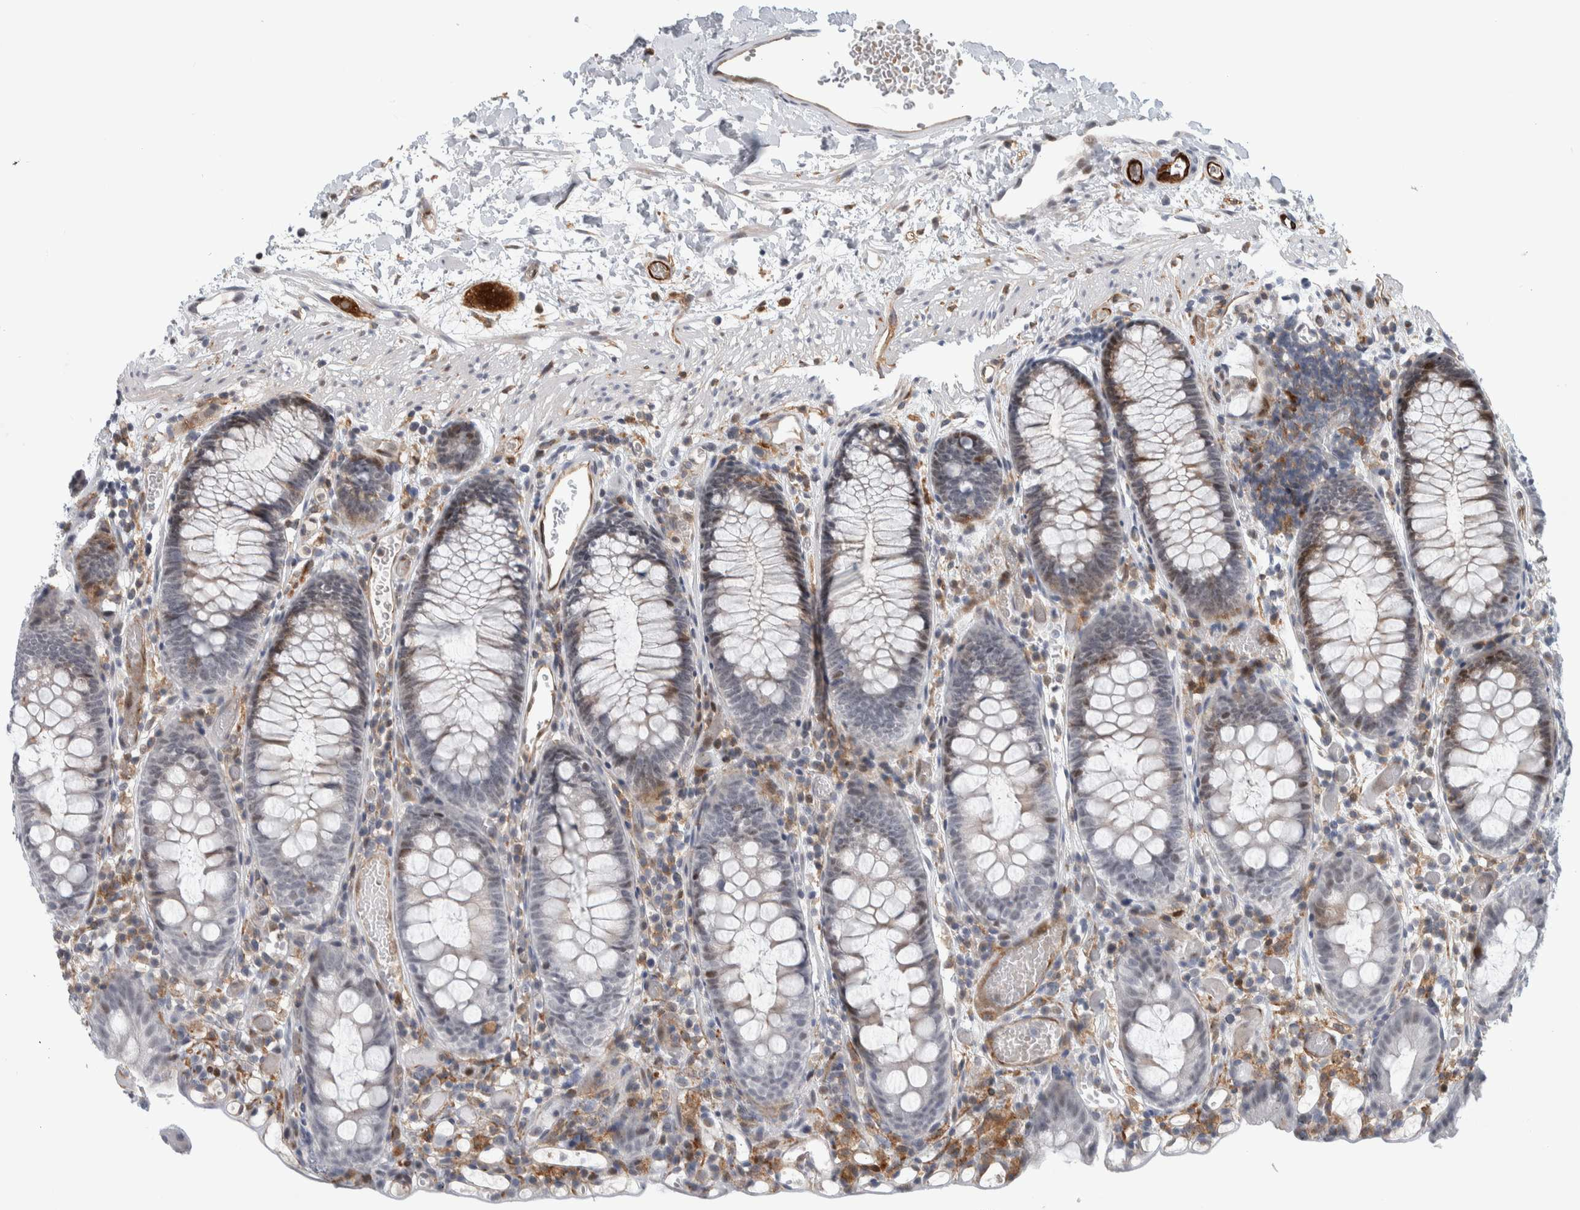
{"staining": {"intensity": "strong", "quantity": ">75%", "location": "cytoplasmic/membranous"}, "tissue": "colon", "cell_type": "Endothelial cells", "image_type": "normal", "snomed": [{"axis": "morphology", "description": "Normal tissue, NOS"}, {"axis": "topography", "description": "Colon"}], "caption": "Colon stained for a protein demonstrates strong cytoplasmic/membranous positivity in endothelial cells. (DAB (3,3'-diaminobenzidine) = brown stain, brightfield microscopy at high magnification).", "gene": "MSL1", "patient": {"sex": "male", "age": 14}}